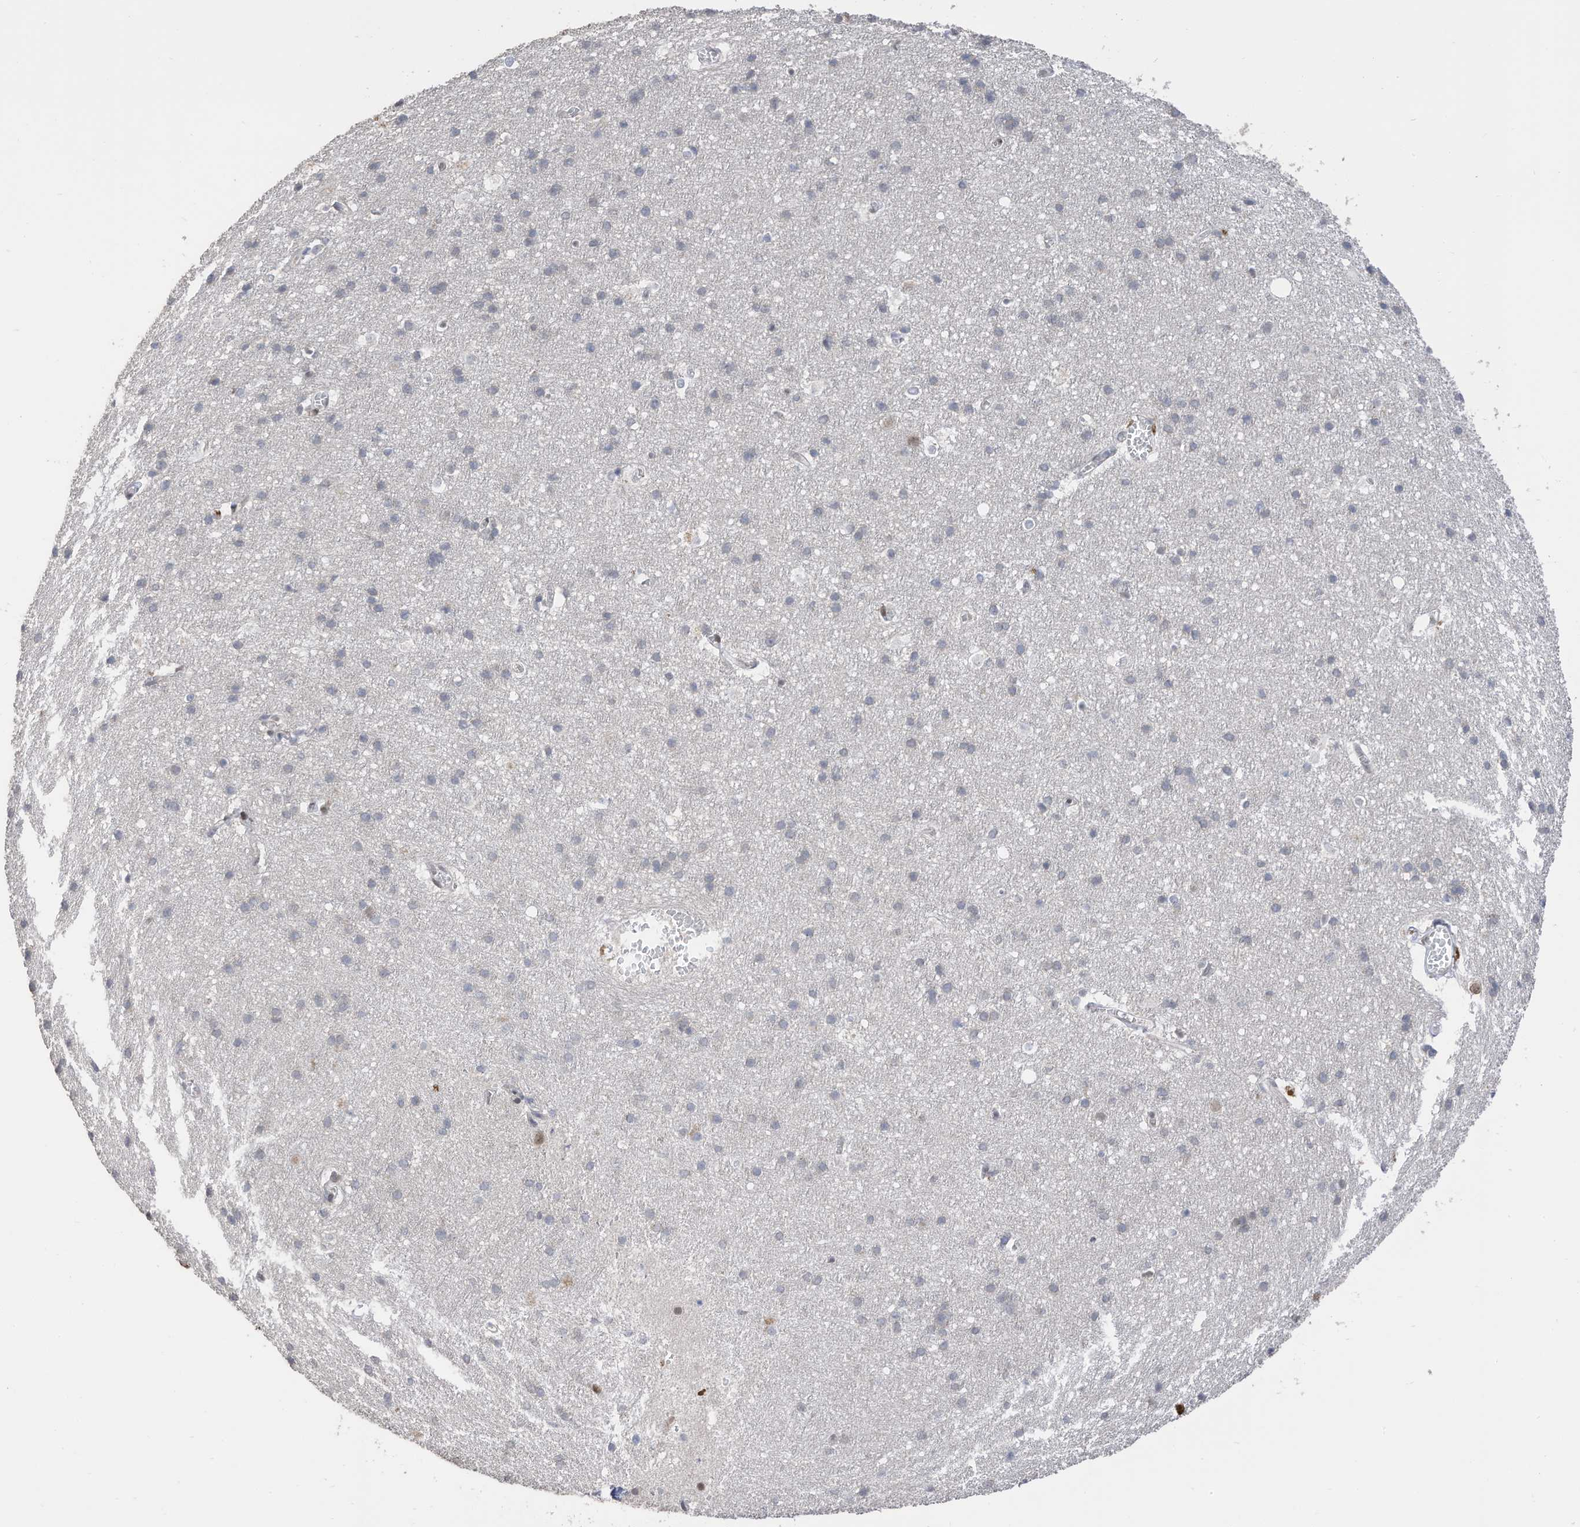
{"staining": {"intensity": "negative", "quantity": "none", "location": "none"}, "tissue": "cerebral cortex", "cell_type": "Endothelial cells", "image_type": "normal", "snomed": [{"axis": "morphology", "description": "Normal tissue, NOS"}, {"axis": "topography", "description": "Cerebral cortex"}], "caption": "Immunohistochemistry photomicrograph of benign cerebral cortex: human cerebral cortex stained with DAB shows no significant protein staining in endothelial cells. (DAB IHC with hematoxylin counter stain).", "gene": "RABL3", "patient": {"sex": "male", "age": 54}}